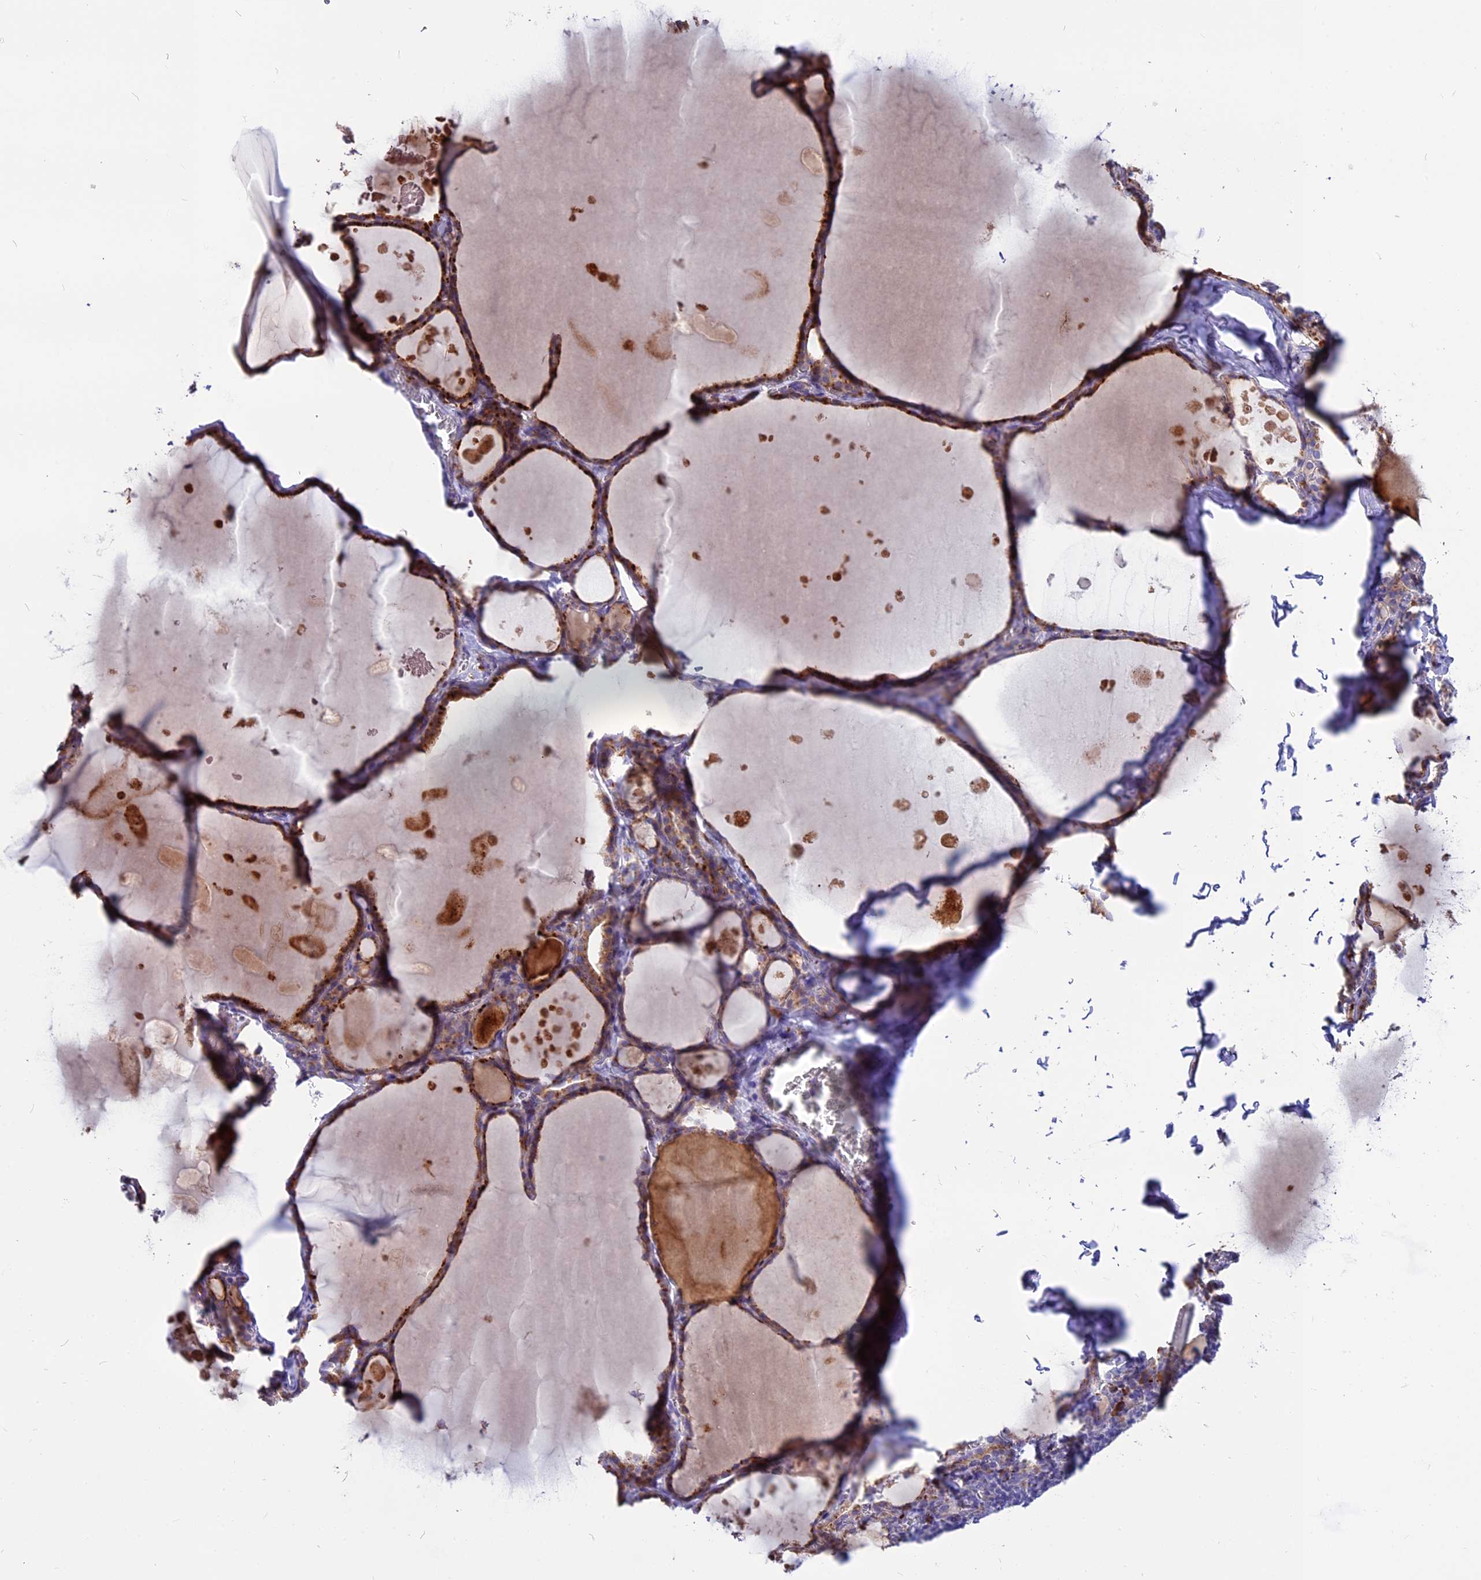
{"staining": {"intensity": "strong", "quantity": "25%-75%", "location": "cytoplasmic/membranous"}, "tissue": "thyroid gland", "cell_type": "Glandular cells", "image_type": "normal", "snomed": [{"axis": "morphology", "description": "Normal tissue, NOS"}, {"axis": "topography", "description": "Thyroid gland"}], "caption": "The image shows immunohistochemical staining of unremarkable thyroid gland. There is strong cytoplasmic/membranous staining is appreciated in about 25%-75% of glandular cells. (DAB (3,3'-diaminobenzidine) IHC with brightfield microscopy, high magnification).", "gene": "THRSP", "patient": {"sex": "male", "age": 56}}